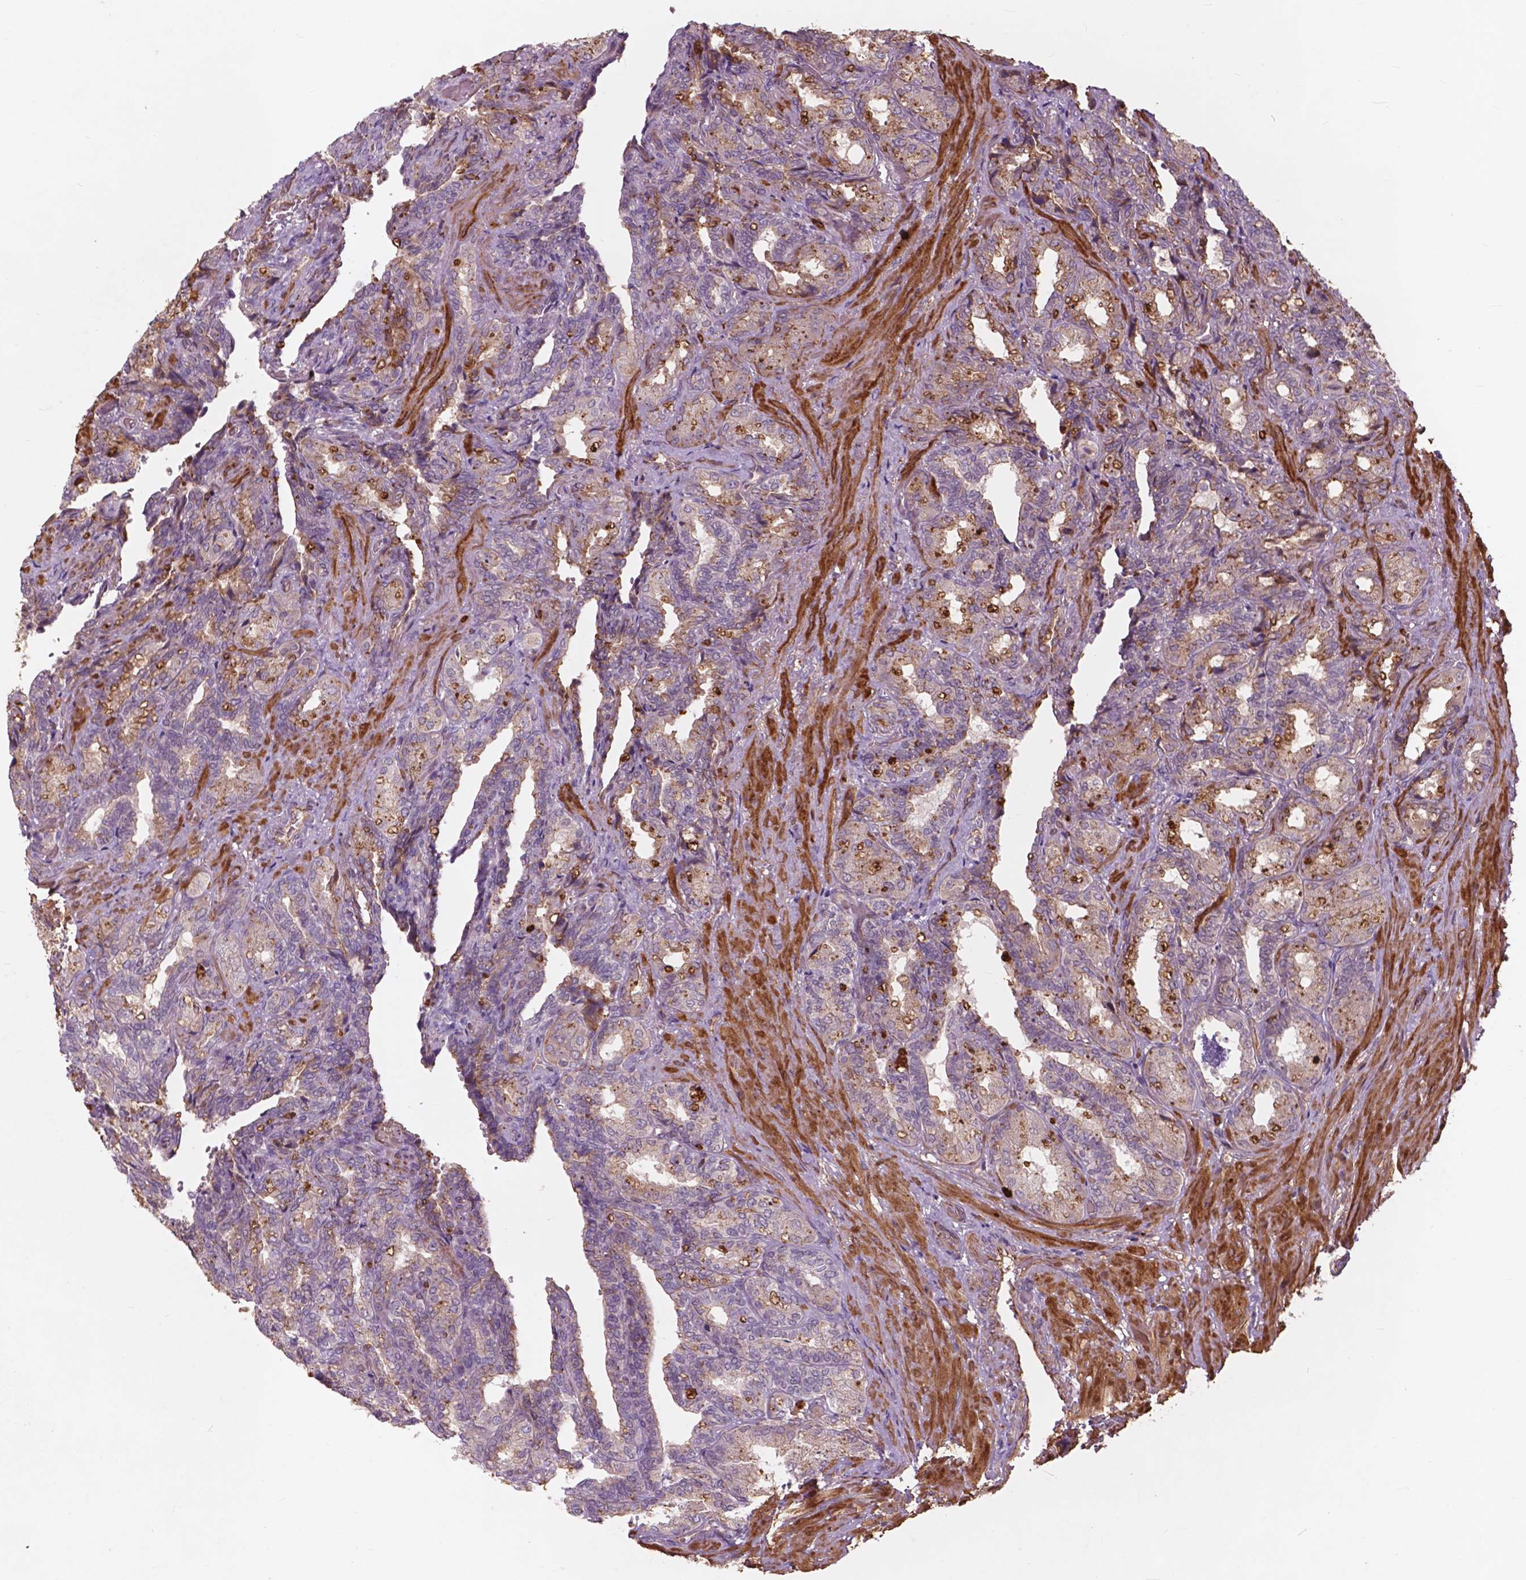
{"staining": {"intensity": "weak", "quantity": "25%-75%", "location": "cytoplasmic/membranous"}, "tissue": "seminal vesicle", "cell_type": "Glandular cells", "image_type": "normal", "snomed": [{"axis": "morphology", "description": "Normal tissue, NOS"}, {"axis": "topography", "description": "Seminal veicle"}], "caption": "Immunohistochemical staining of normal seminal vesicle reveals weak cytoplasmic/membranous protein positivity in approximately 25%-75% of glandular cells. The protein of interest is stained brown, and the nuclei are stained in blue (DAB (3,3'-diaminobenzidine) IHC with brightfield microscopy, high magnification).", "gene": "RFPL4B", "patient": {"sex": "male", "age": 68}}